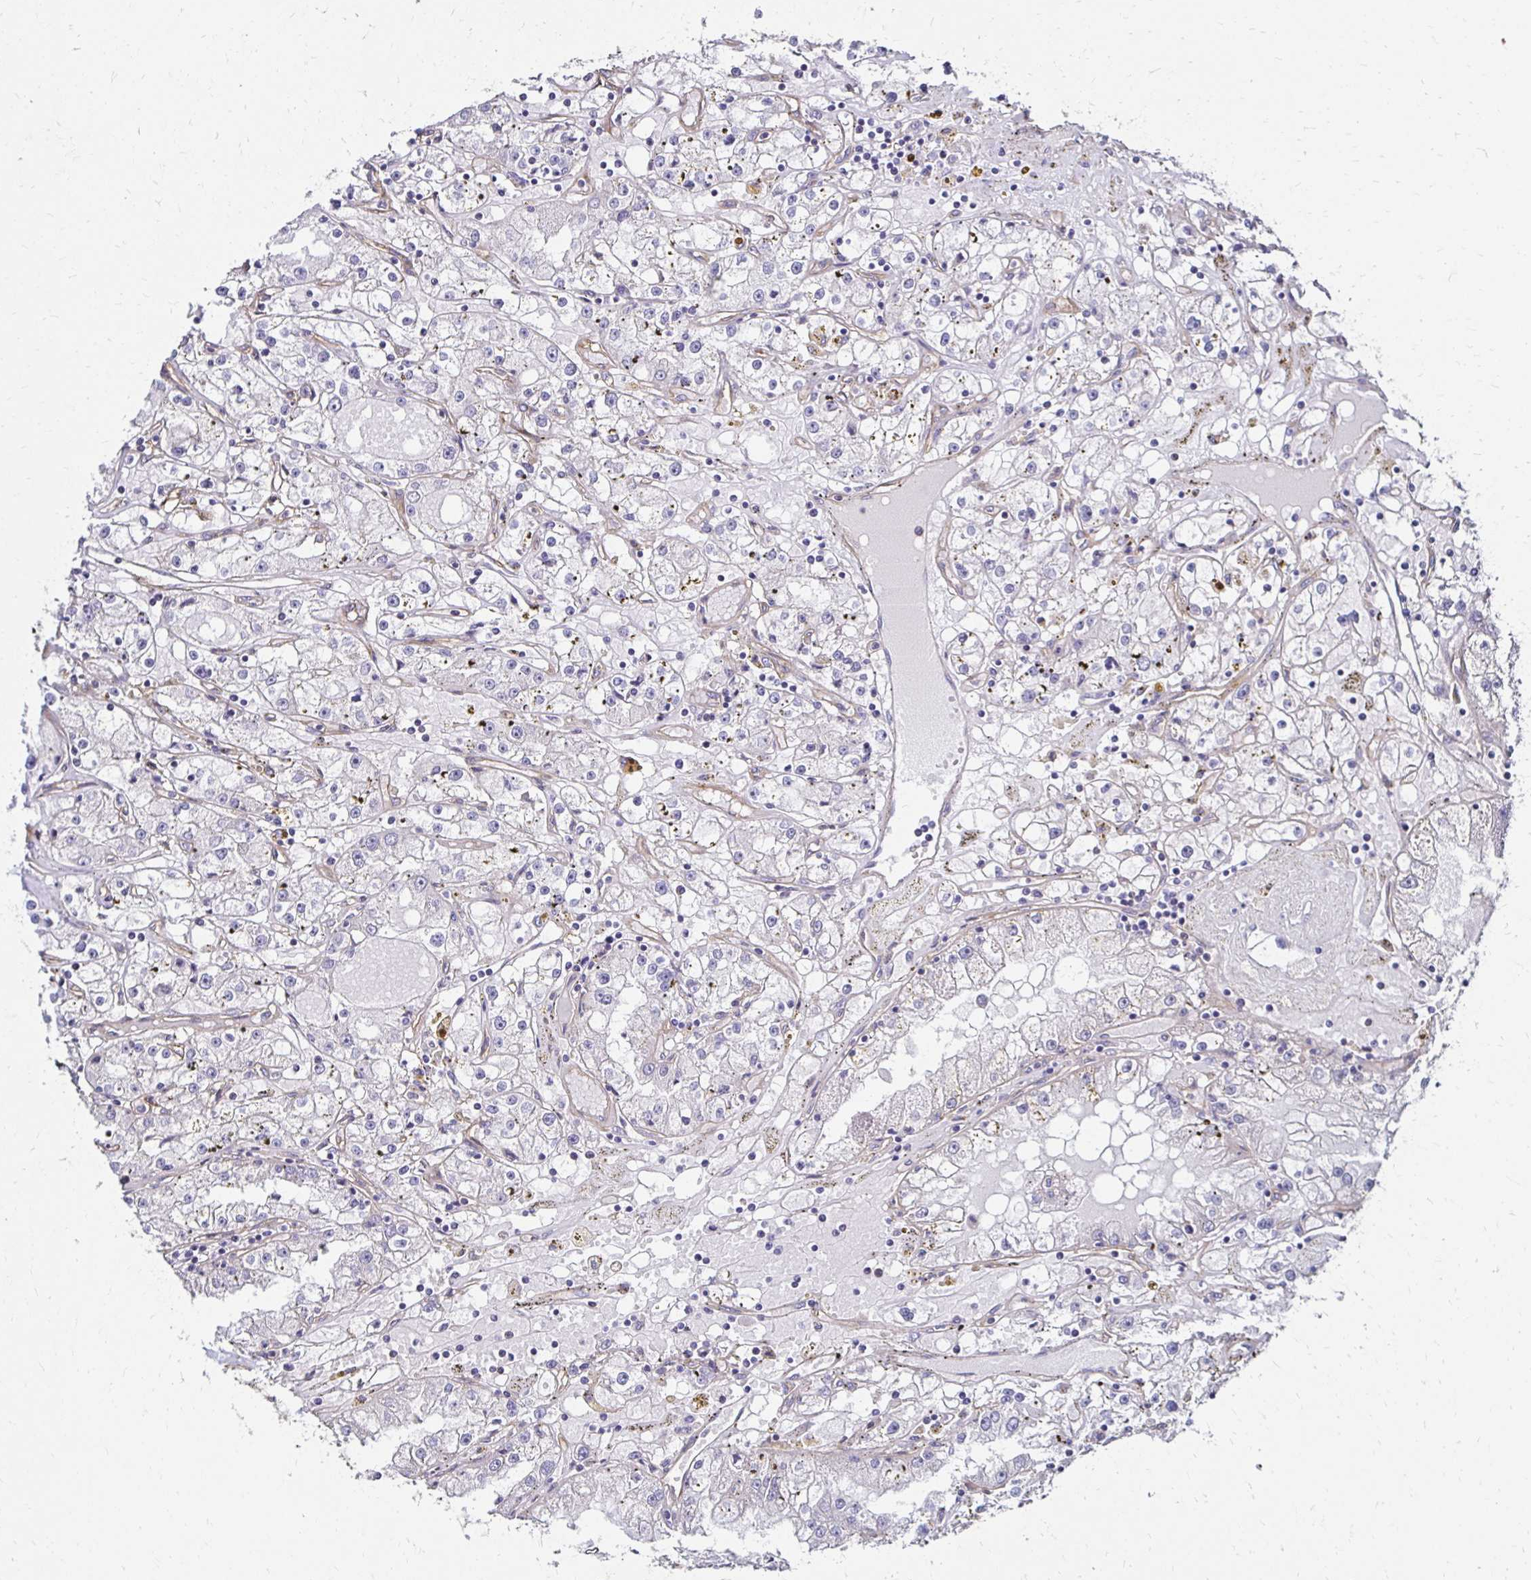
{"staining": {"intensity": "negative", "quantity": "none", "location": "none"}, "tissue": "renal cancer", "cell_type": "Tumor cells", "image_type": "cancer", "snomed": [{"axis": "morphology", "description": "Adenocarcinoma, NOS"}, {"axis": "topography", "description": "Kidney"}], "caption": "This is a image of immunohistochemistry (IHC) staining of renal cancer (adenocarcinoma), which shows no positivity in tumor cells. (DAB immunohistochemistry (IHC), high magnification).", "gene": "ITGB1", "patient": {"sex": "male", "age": 56}}